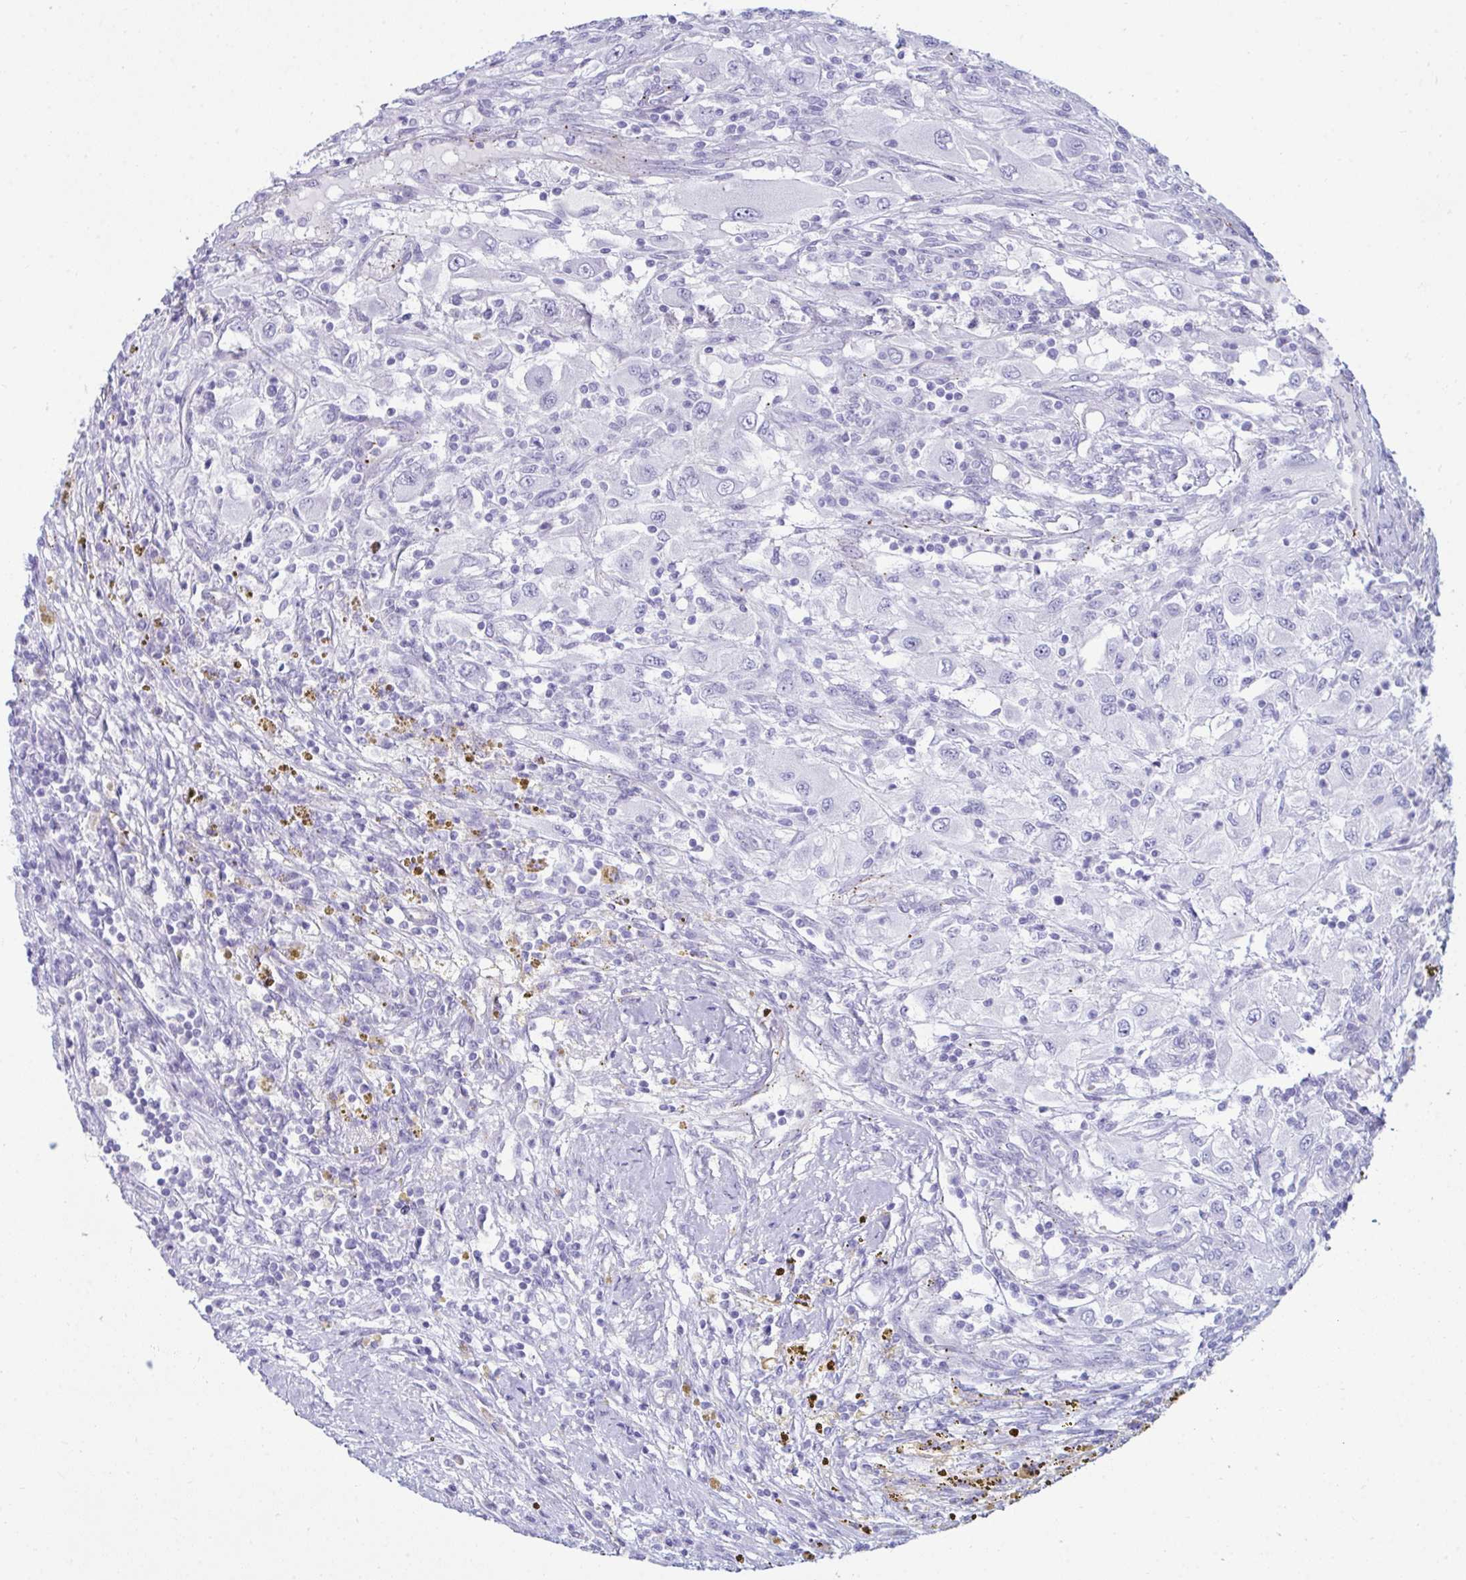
{"staining": {"intensity": "negative", "quantity": "none", "location": "none"}, "tissue": "renal cancer", "cell_type": "Tumor cells", "image_type": "cancer", "snomed": [{"axis": "morphology", "description": "Adenocarcinoma, NOS"}, {"axis": "topography", "description": "Kidney"}], "caption": "The histopathology image exhibits no significant positivity in tumor cells of adenocarcinoma (renal).", "gene": "UBL3", "patient": {"sex": "female", "age": 67}}